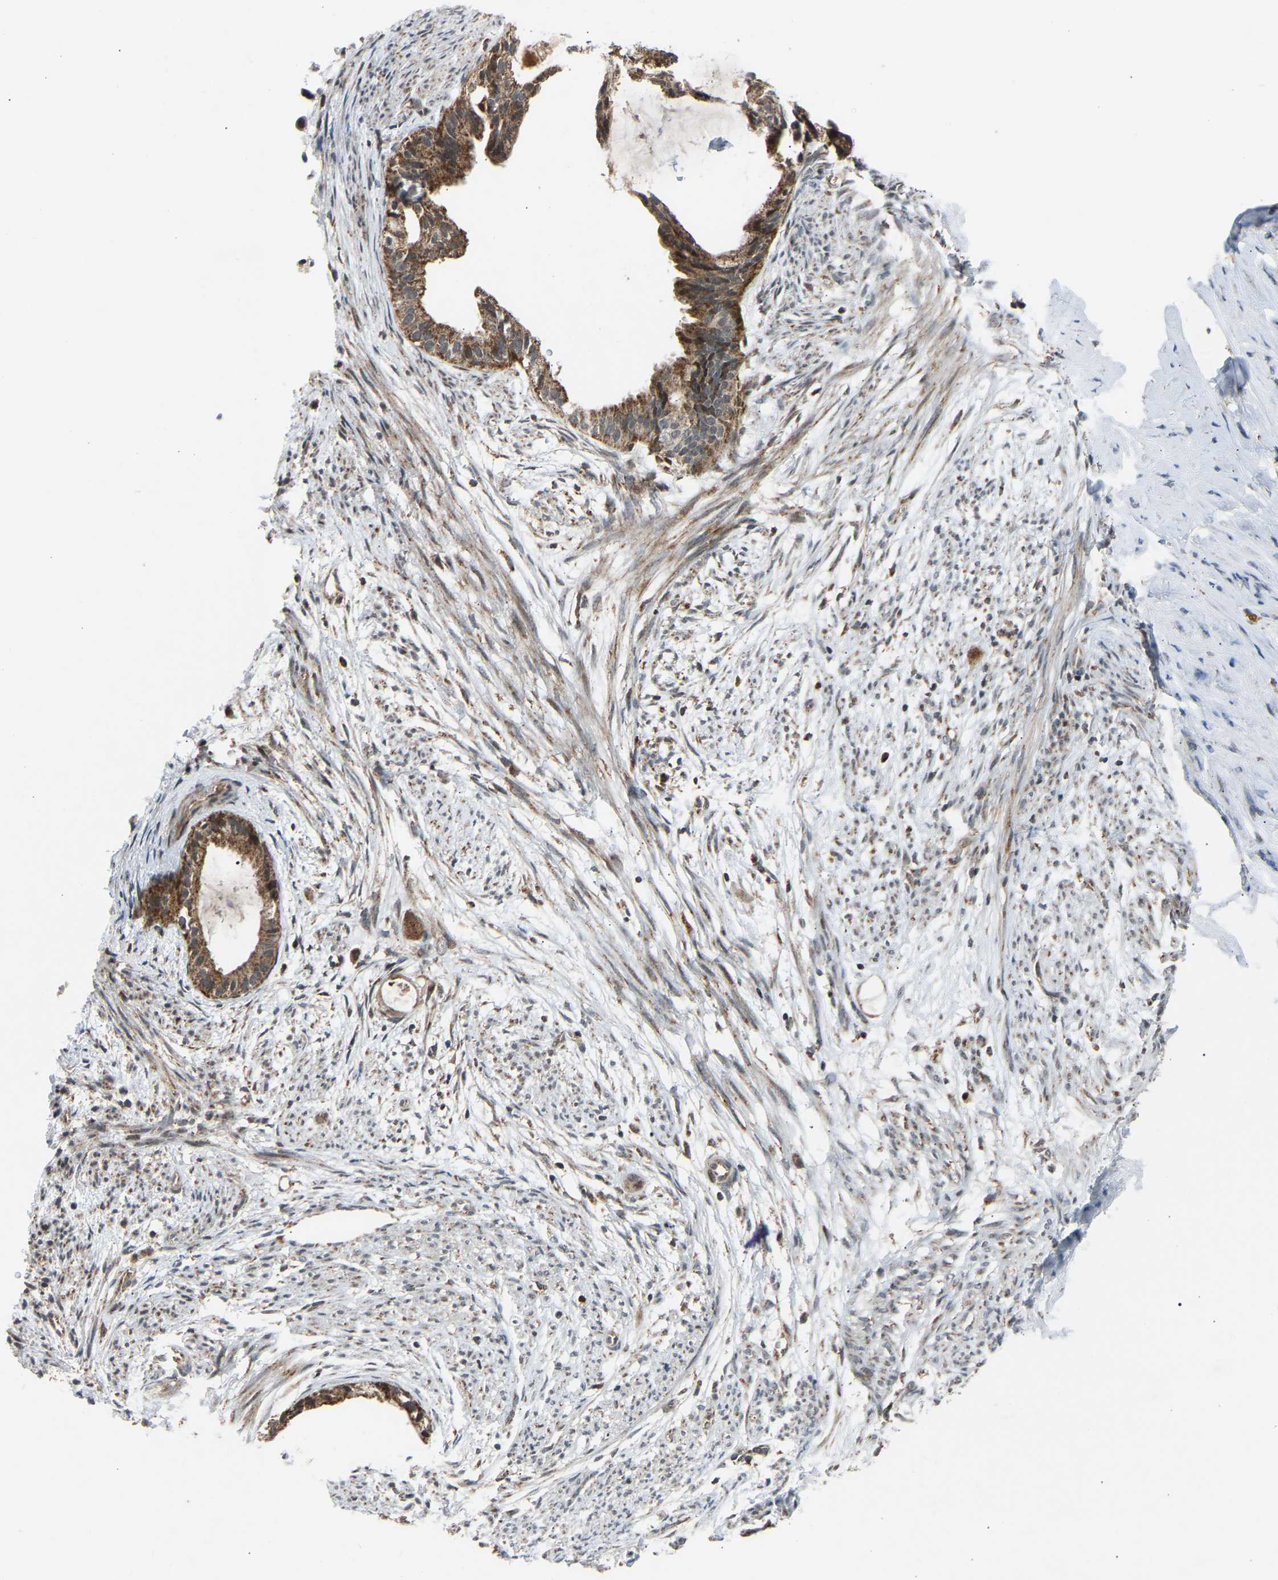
{"staining": {"intensity": "moderate", "quantity": ">75%", "location": "cytoplasmic/membranous"}, "tissue": "cervical cancer", "cell_type": "Tumor cells", "image_type": "cancer", "snomed": [{"axis": "morphology", "description": "Normal tissue, NOS"}, {"axis": "morphology", "description": "Adenocarcinoma, NOS"}, {"axis": "topography", "description": "Cervix"}, {"axis": "topography", "description": "Endometrium"}], "caption": "Cervical adenocarcinoma stained with immunohistochemistry (IHC) demonstrates moderate cytoplasmic/membranous expression in about >75% of tumor cells. (DAB = brown stain, brightfield microscopy at high magnification).", "gene": "SLIRP", "patient": {"sex": "female", "age": 86}}